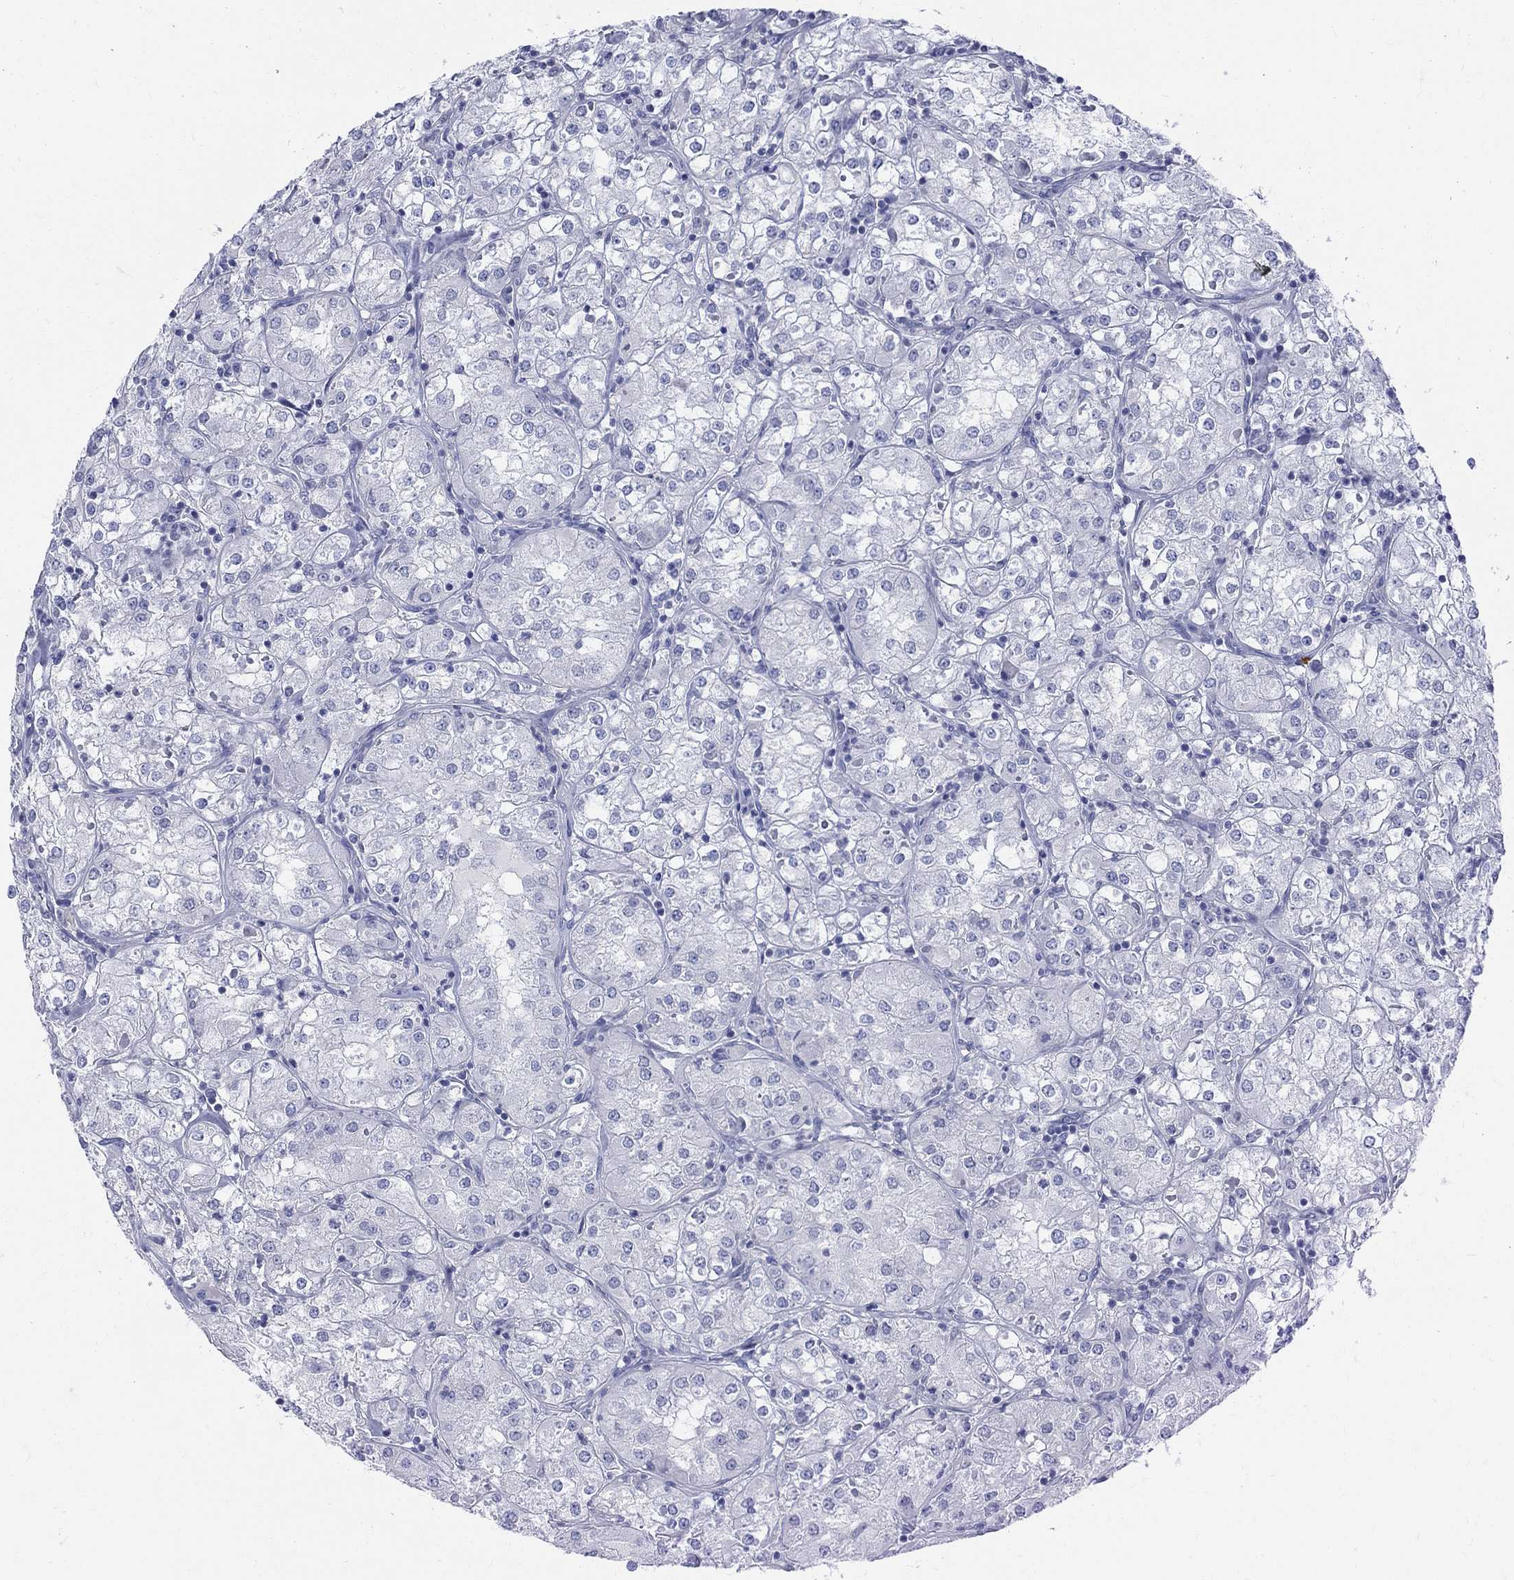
{"staining": {"intensity": "negative", "quantity": "none", "location": "none"}, "tissue": "renal cancer", "cell_type": "Tumor cells", "image_type": "cancer", "snomed": [{"axis": "morphology", "description": "Adenocarcinoma, NOS"}, {"axis": "topography", "description": "Kidney"}], "caption": "IHC micrograph of neoplastic tissue: human renal adenocarcinoma stained with DAB (3,3'-diaminobenzidine) reveals no significant protein staining in tumor cells. (DAB (3,3'-diaminobenzidine) immunohistochemistry (IHC) with hematoxylin counter stain).", "gene": "MAGEB6", "patient": {"sex": "male", "age": 77}}